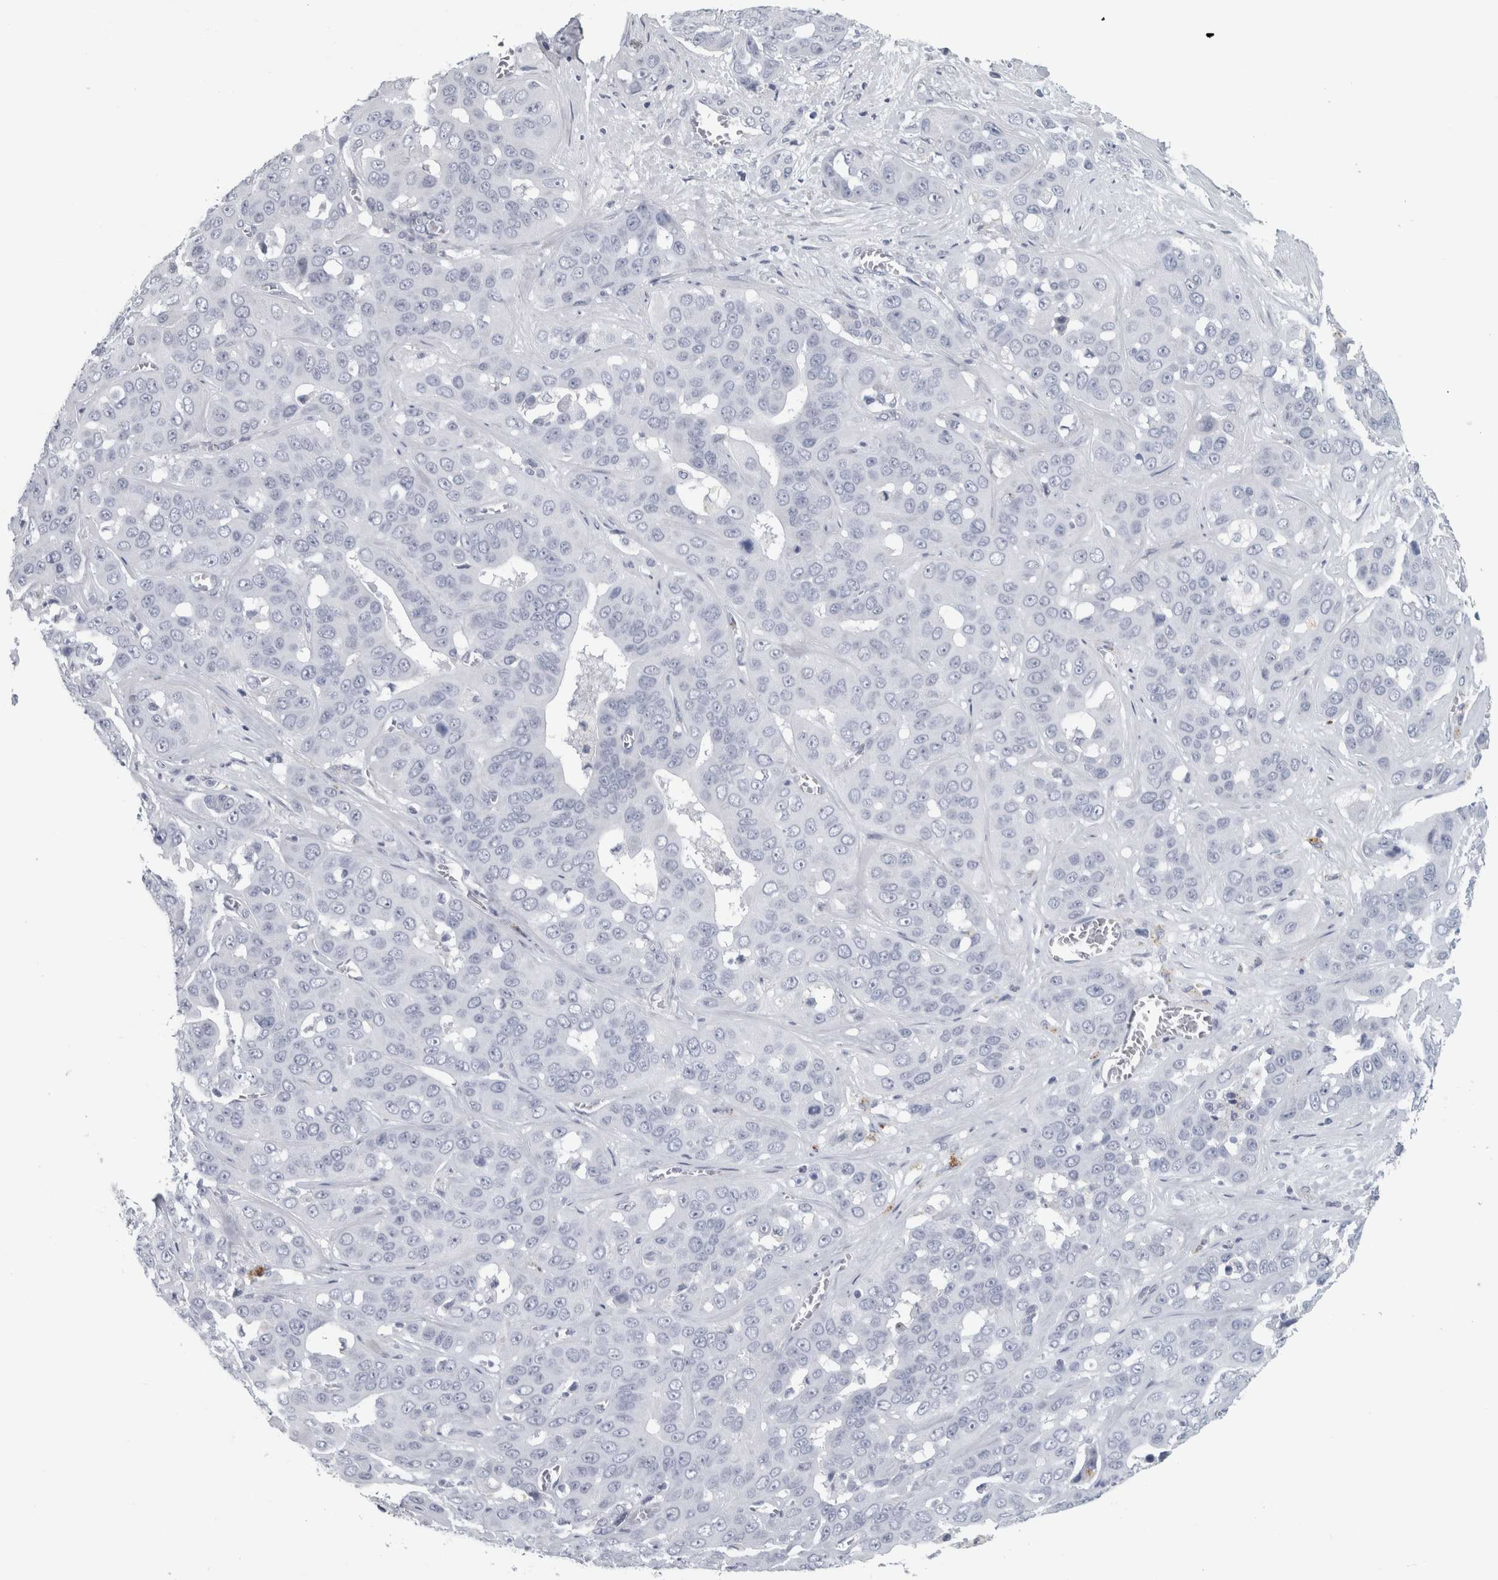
{"staining": {"intensity": "negative", "quantity": "none", "location": "none"}, "tissue": "liver cancer", "cell_type": "Tumor cells", "image_type": "cancer", "snomed": [{"axis": "morphology", "description": "Cholangiocarcinoma"}, {"axis": "topography", "description": "Liver"}], "caption": "Immunohistochemical staining of liver cholangiocarcinoma exhibits no significant positivity in tumor cells.", "gene": "CPE", "patient": {"sex": "female", "age": 52}}